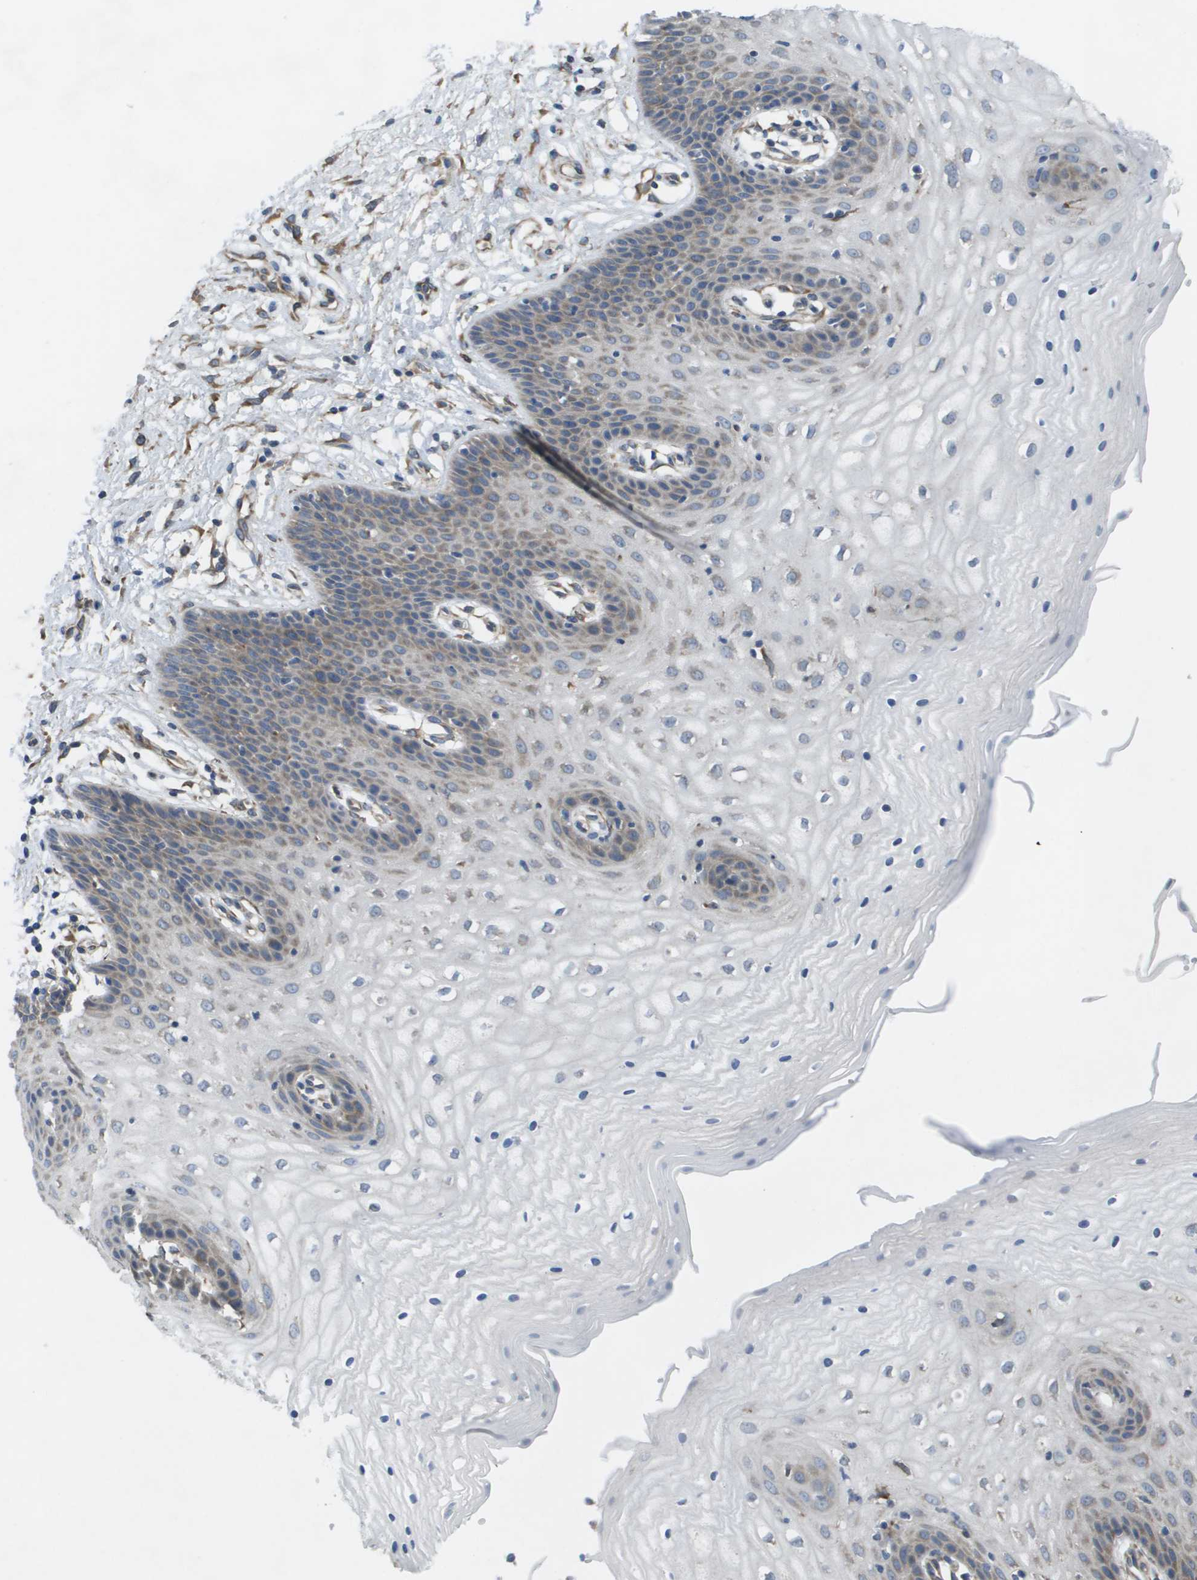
{"staining": {"intensity": "weak", "quantity": "25%-75%", "location": "cytoplasmic/membranous"}, "tissue": "vagina", "cell_type": "Squamous epithelial cells", "image_type": "normal", "snomed": [{"axis": "morphology", "description": "Normal tissue, NOS"}, {"axis": "topography", "description": "Vagina"}], "caption": "Squamous epithelial cells show low levels of weak cytoplasmic/membranous expression in approximately 25%-75% of cells in normal human vagina. (Brightfield microscopy of DAB IHC at high magnification).", "gene": "CLCN2", "patient": {"sex": "female", "age": 34}}